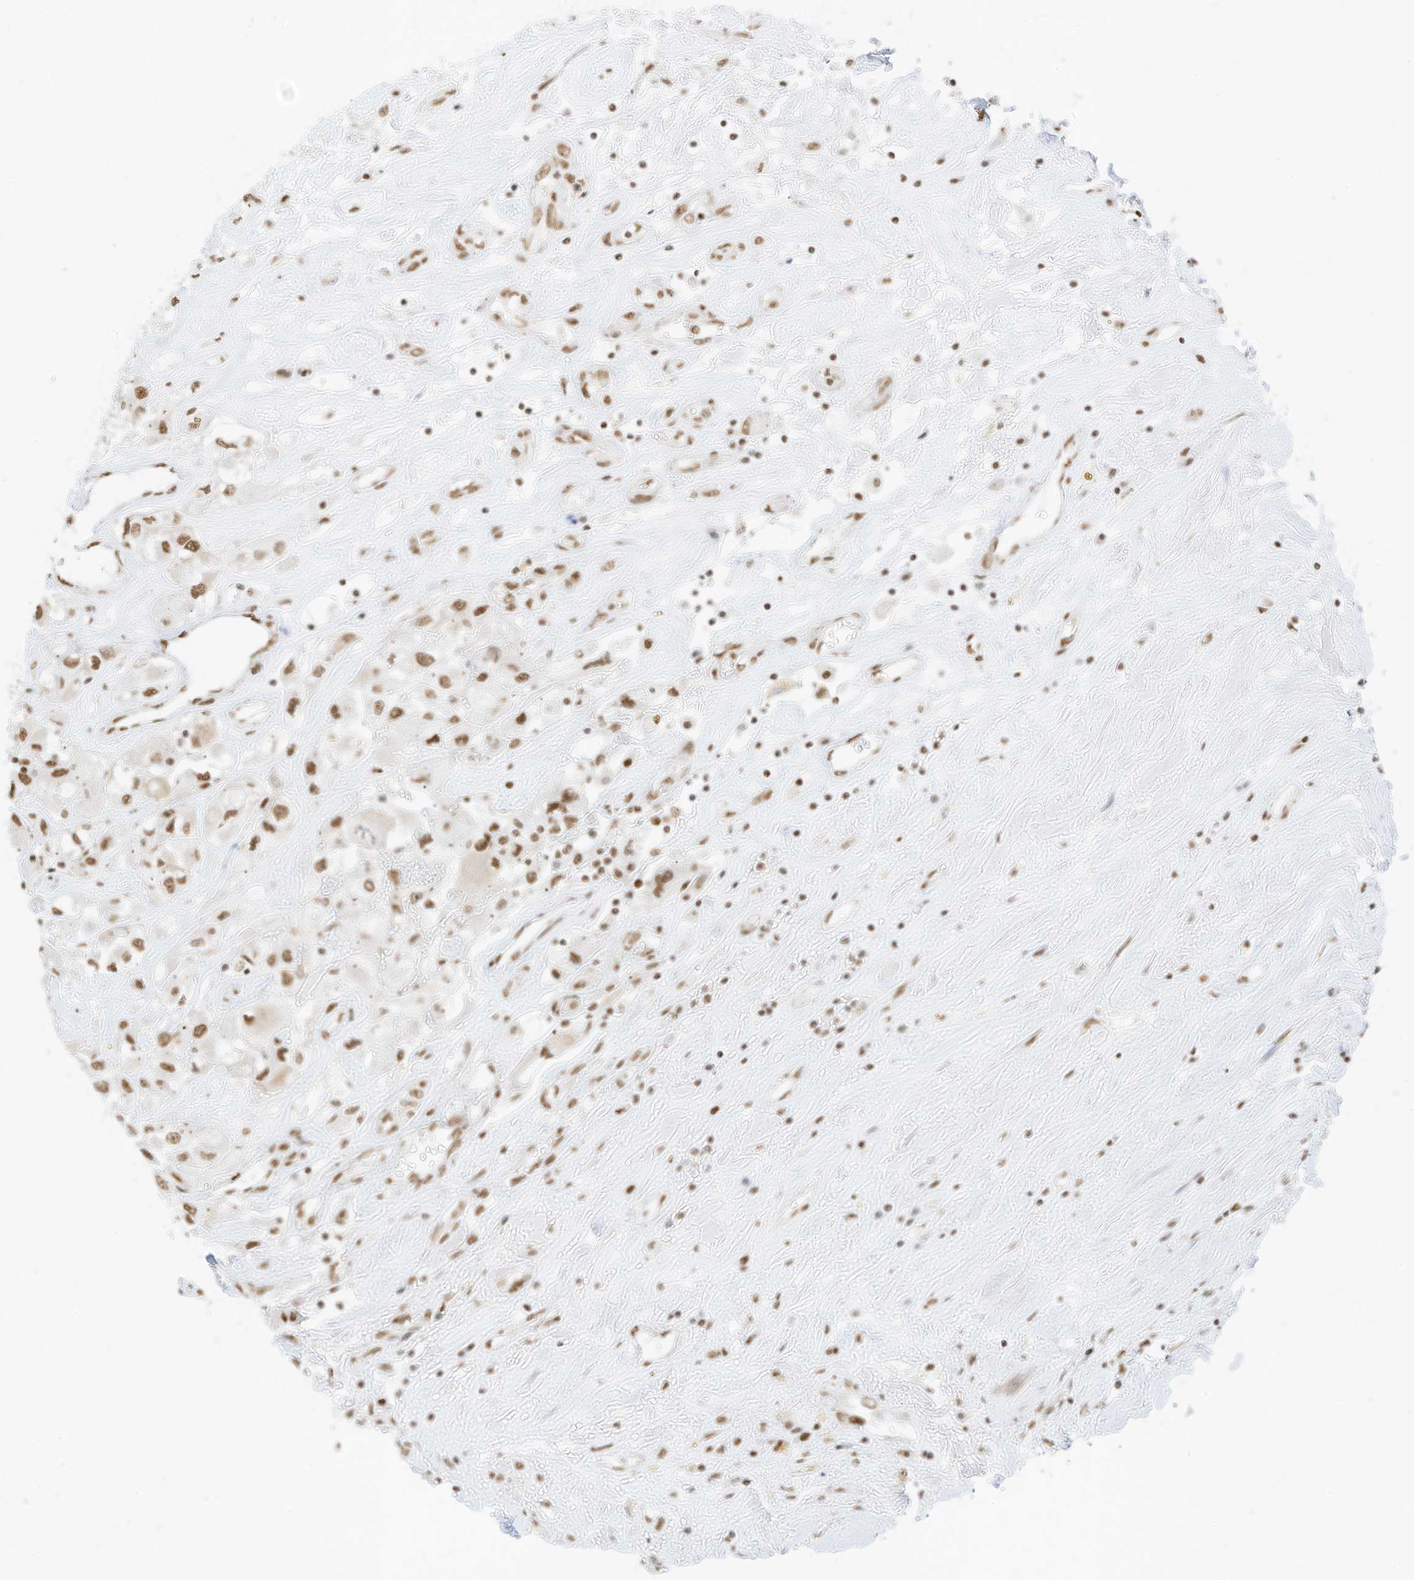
{"staining": {"intensity": "moderate", "quantity": ">75%", "location": "nuclear"}, "tissue": "renal cancer", "cell_type": "Tumor cells", "image_type": "cancer", "snomed": [{"axis": "morphology", "description": "Adenocarcinoma, NOS"}, {"axis": "topography", "description": "Kidney"}], "caption": "IHC staining of renal cancer, which exhibits medium levels of moderate nuclear staining in approximately >75% of tumor cells indicating moderate nuclear protein positivity. The staining was performed using DAB (brown) for protein detection and nuclei were counterstained in hematoxylin (blue).", "gene": "SMARCA2", "patient": {"sex": "female", "age": 52}}